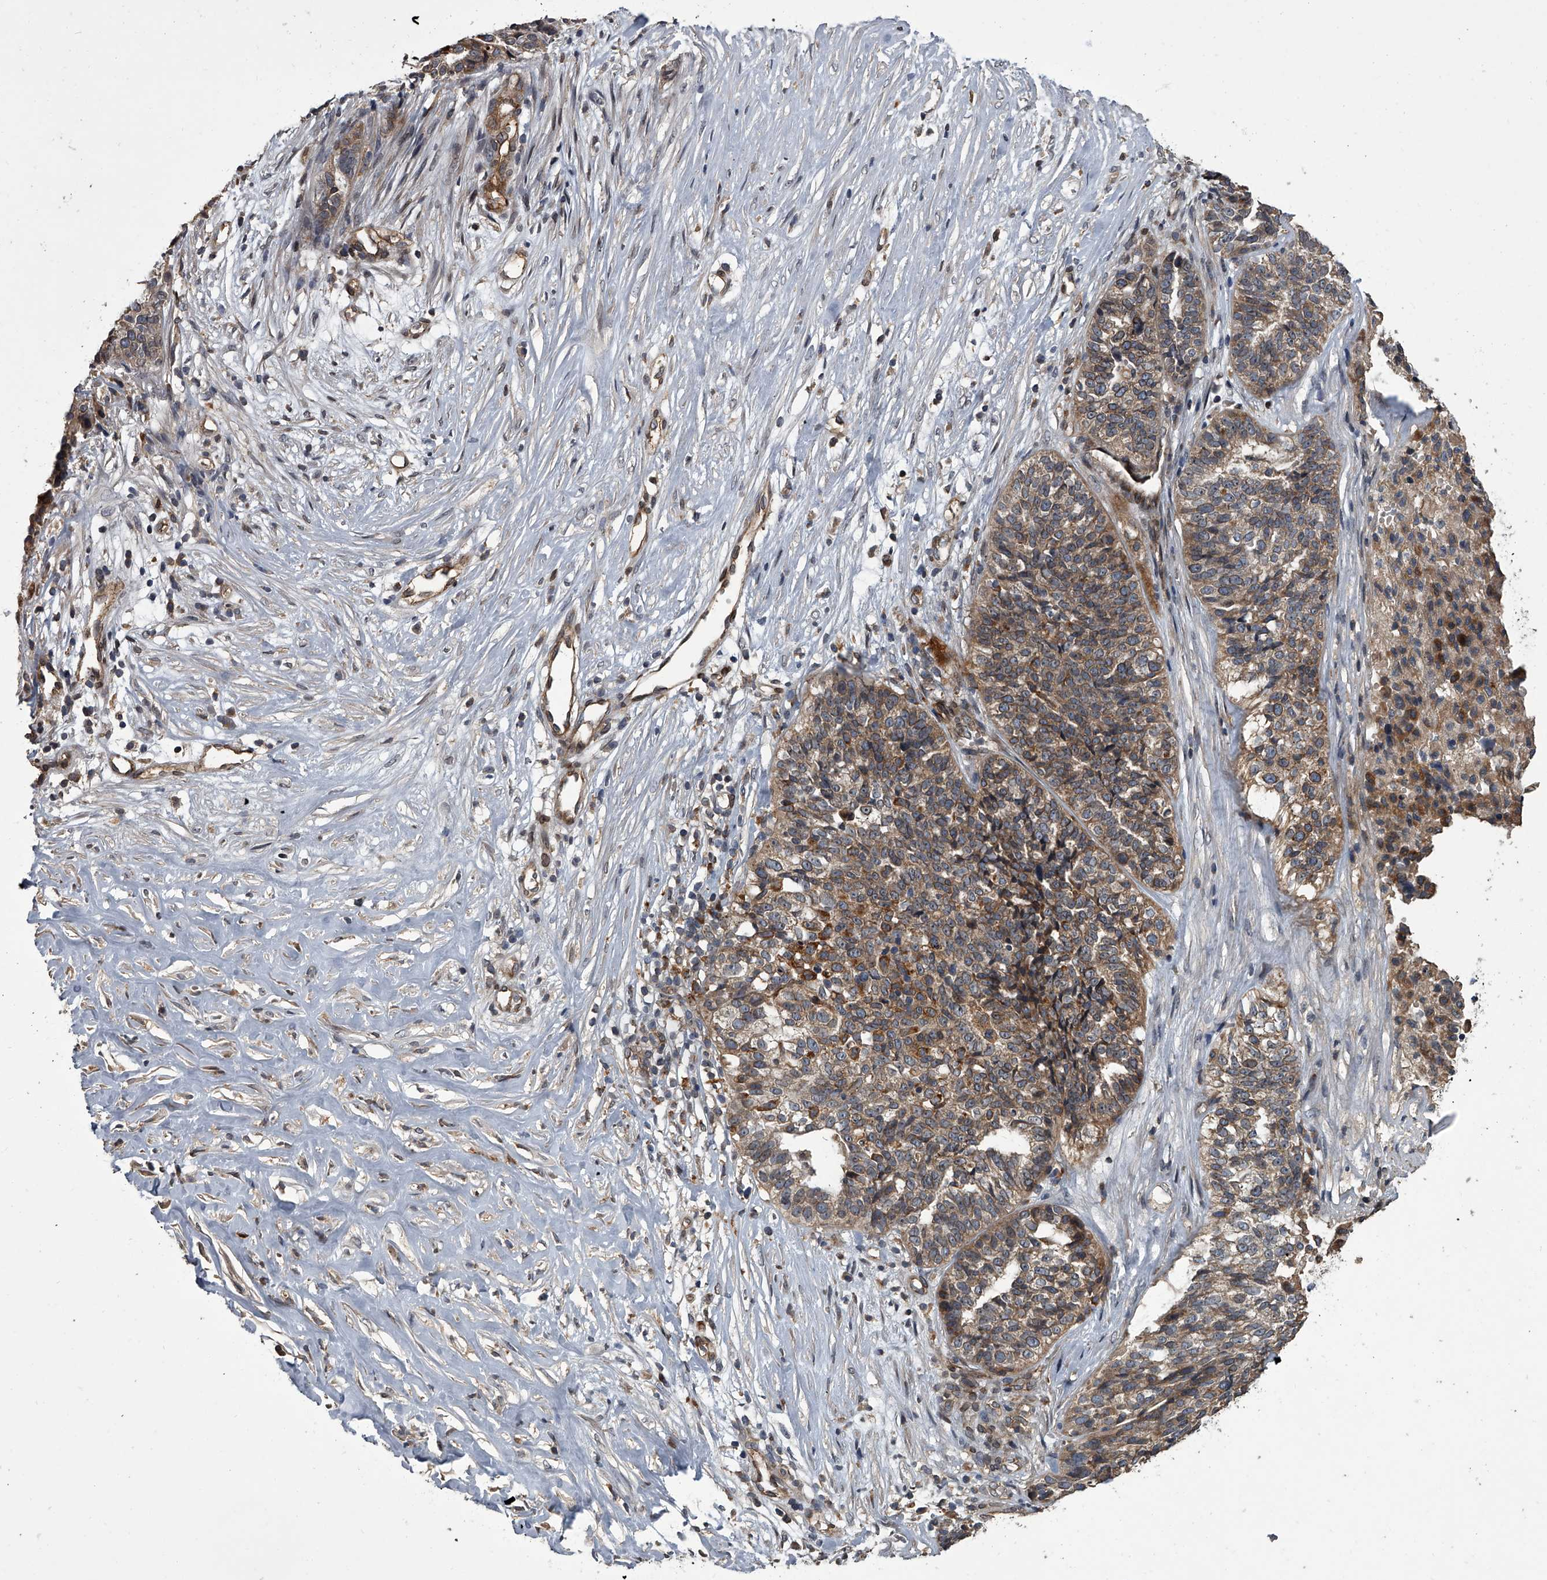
{"staining": {"intensity": "moderate", "quantity": ">75%", "location": "cytoplasmic/membranous,nuclear"}, "tissue": "ovarian cancer", "cell_type": "Tumor cells", "image_type": "cancer", "snomed": [{"axis": "morphology", "description": "Cystadenocarcinoma, serous, NOS"}, {"axis": "topography", "description": "Ovary"}], "caption": "A high-resolution histopathology image shows immunohistochemistry staining of ovarian serous cystadenocarcinoma, which exhibits moderate cytoplasmic/membranous and nuclear expression in approximately >75% of tumor cells.", "gene": "LRRC8C", "patient": {"sex": "female", "age": 59}}